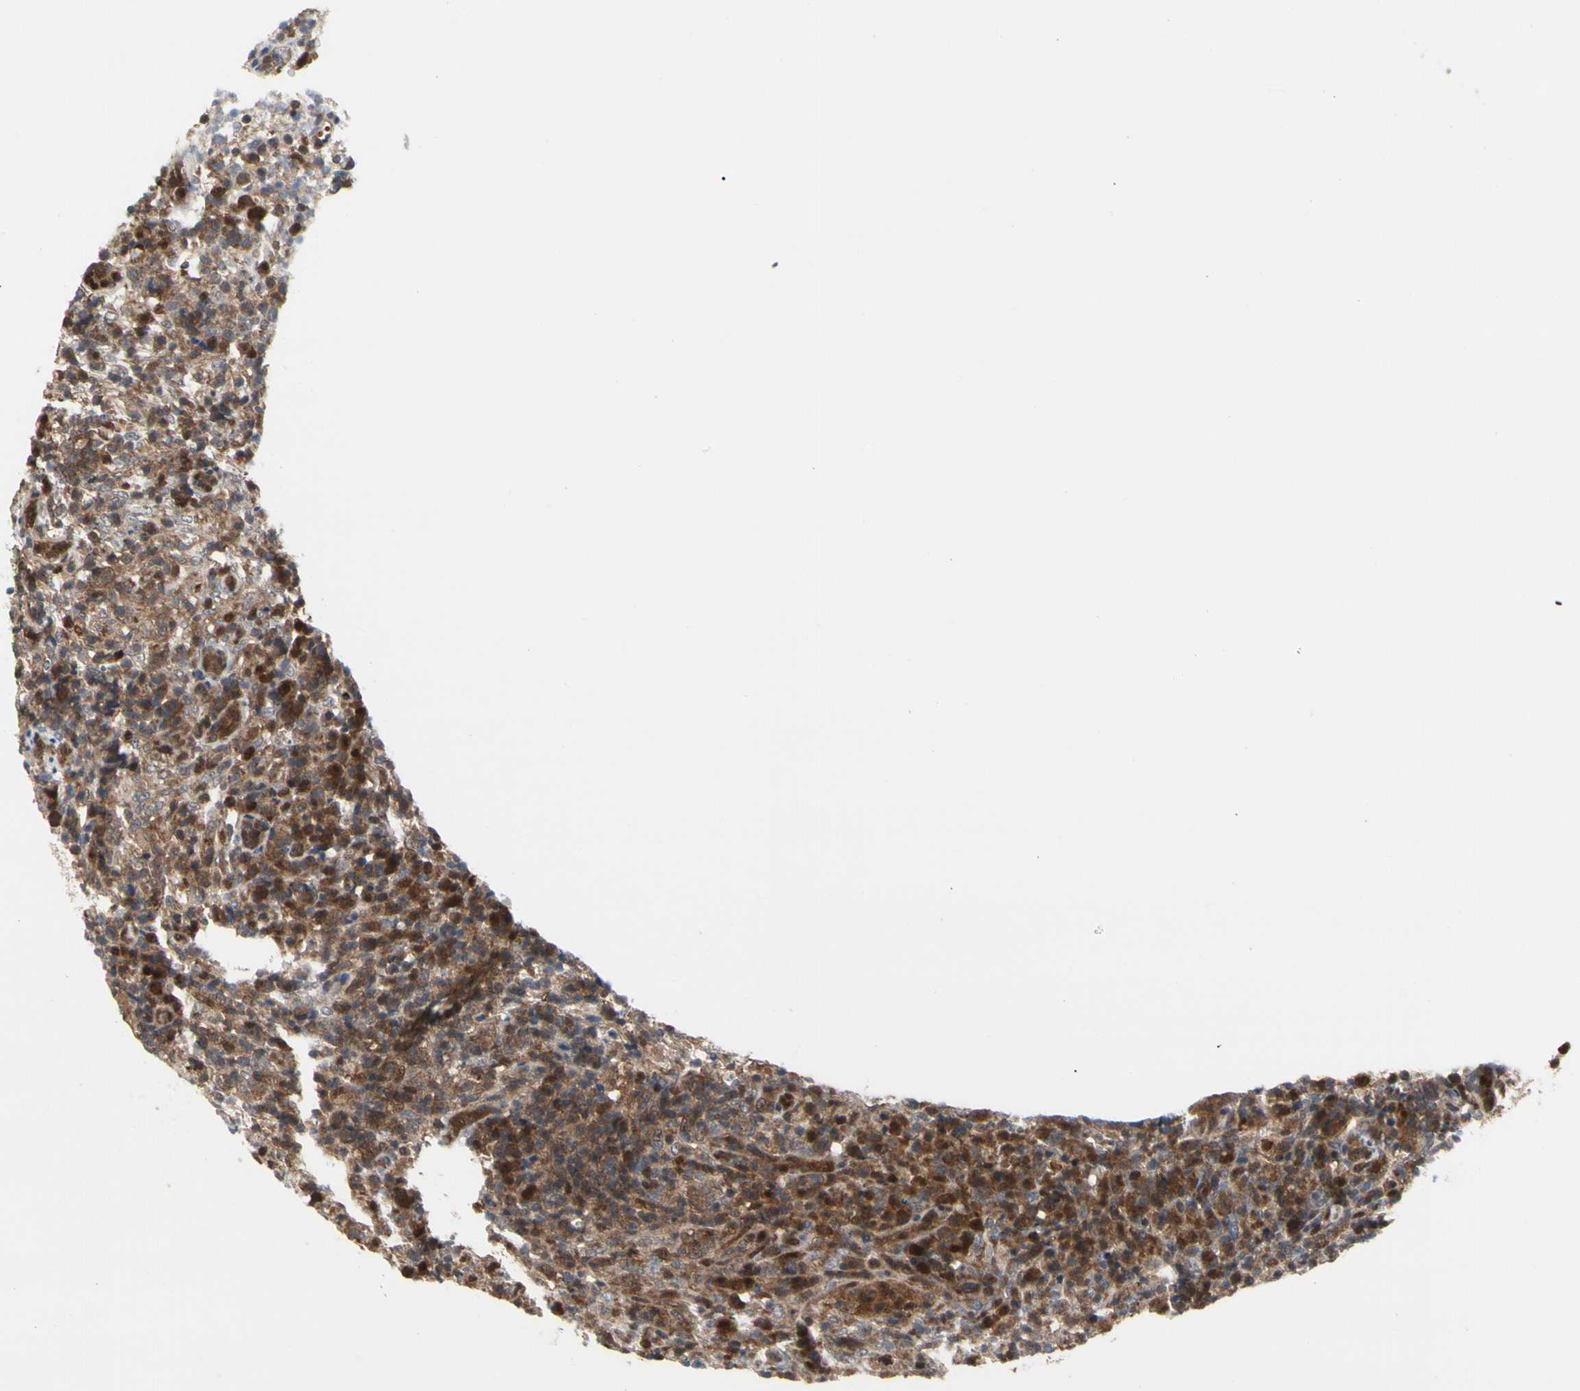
{"staining": {"intensity": "moderate", "quantity": ">75%", "location": "cytoplasmic/membranous"}, "tissue": "lymphoma", "cell_type": "Tumor cells", "image_type": "cancer", "snomed": [{"axis": "morphology", "description": "Malignant lymphoma, non-Hodgkin's type, High grade"}, {"axis": "topography", "description": "Lymph node"}], "caption": "Immunohistochemistry (IHC) (DAB (3,3'-diaminobenzidine)) staining of lymphoma exhibits moderate cytoplasmic/membranous protein expression in approximately >75% of tumor cells. (DAB IHC with brightfield microscopy, high magnification).", "gene": "CDK5", "patient": {"sex": "female", "age": 76}}